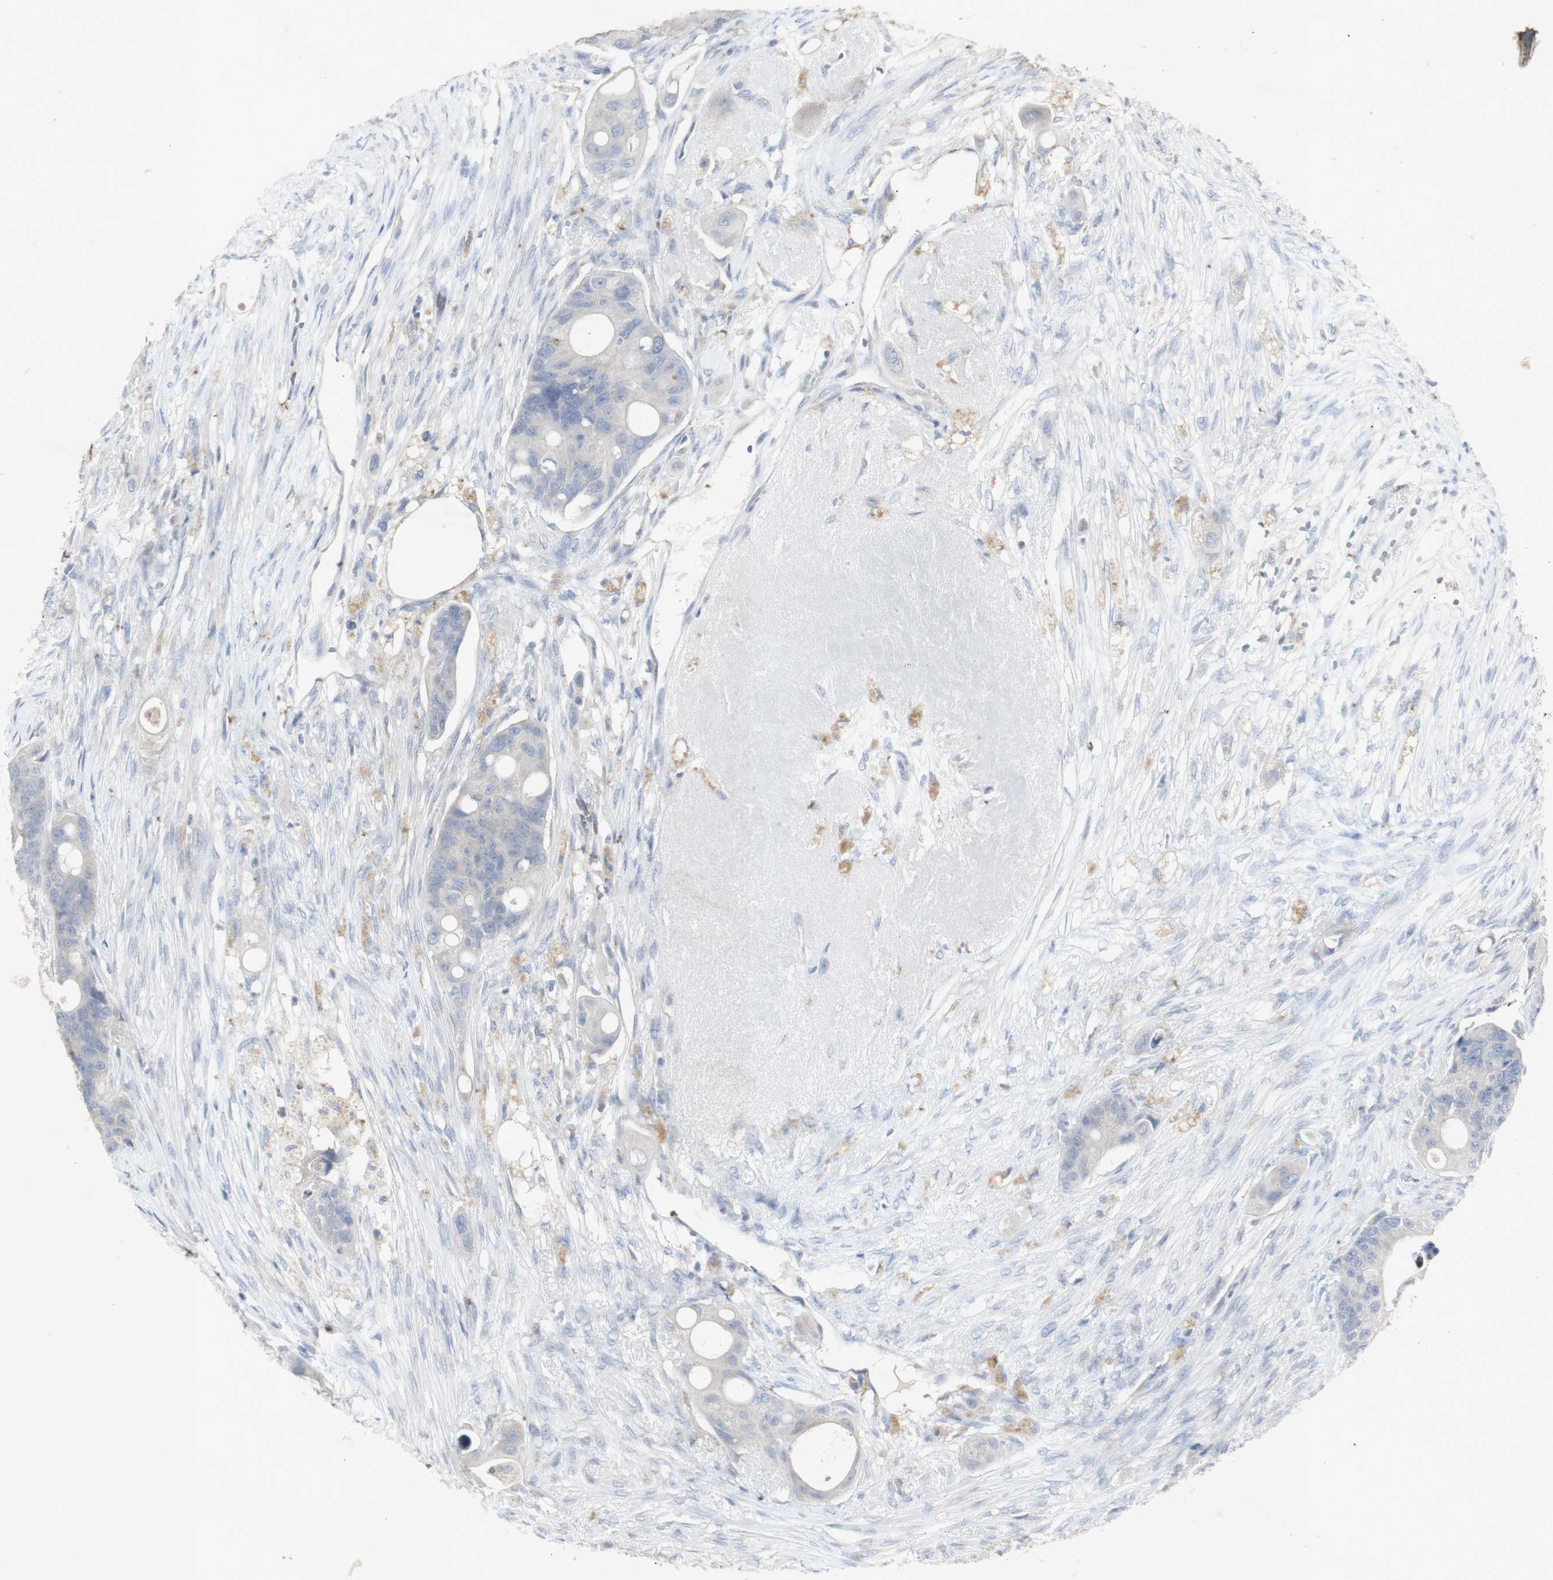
{"staining": {"intensity": "negative", "quantity": "none", "location": "none"}, "tissue": "colorectal cancer", "cell_type": "Tumor cells", "image_type": "cancer", "snomed": [{"axis": "morphology", "description": "Adenocarcinoma, NOS"}, {"axis": "topography", "description": "Colon"}], "caption": "This is an immunohistochemistry image of adenocarcinoma (colorectal). There is no staining in tumor cells.", "gene": "INS", "patient": {"sex": "female", "age": 57}}